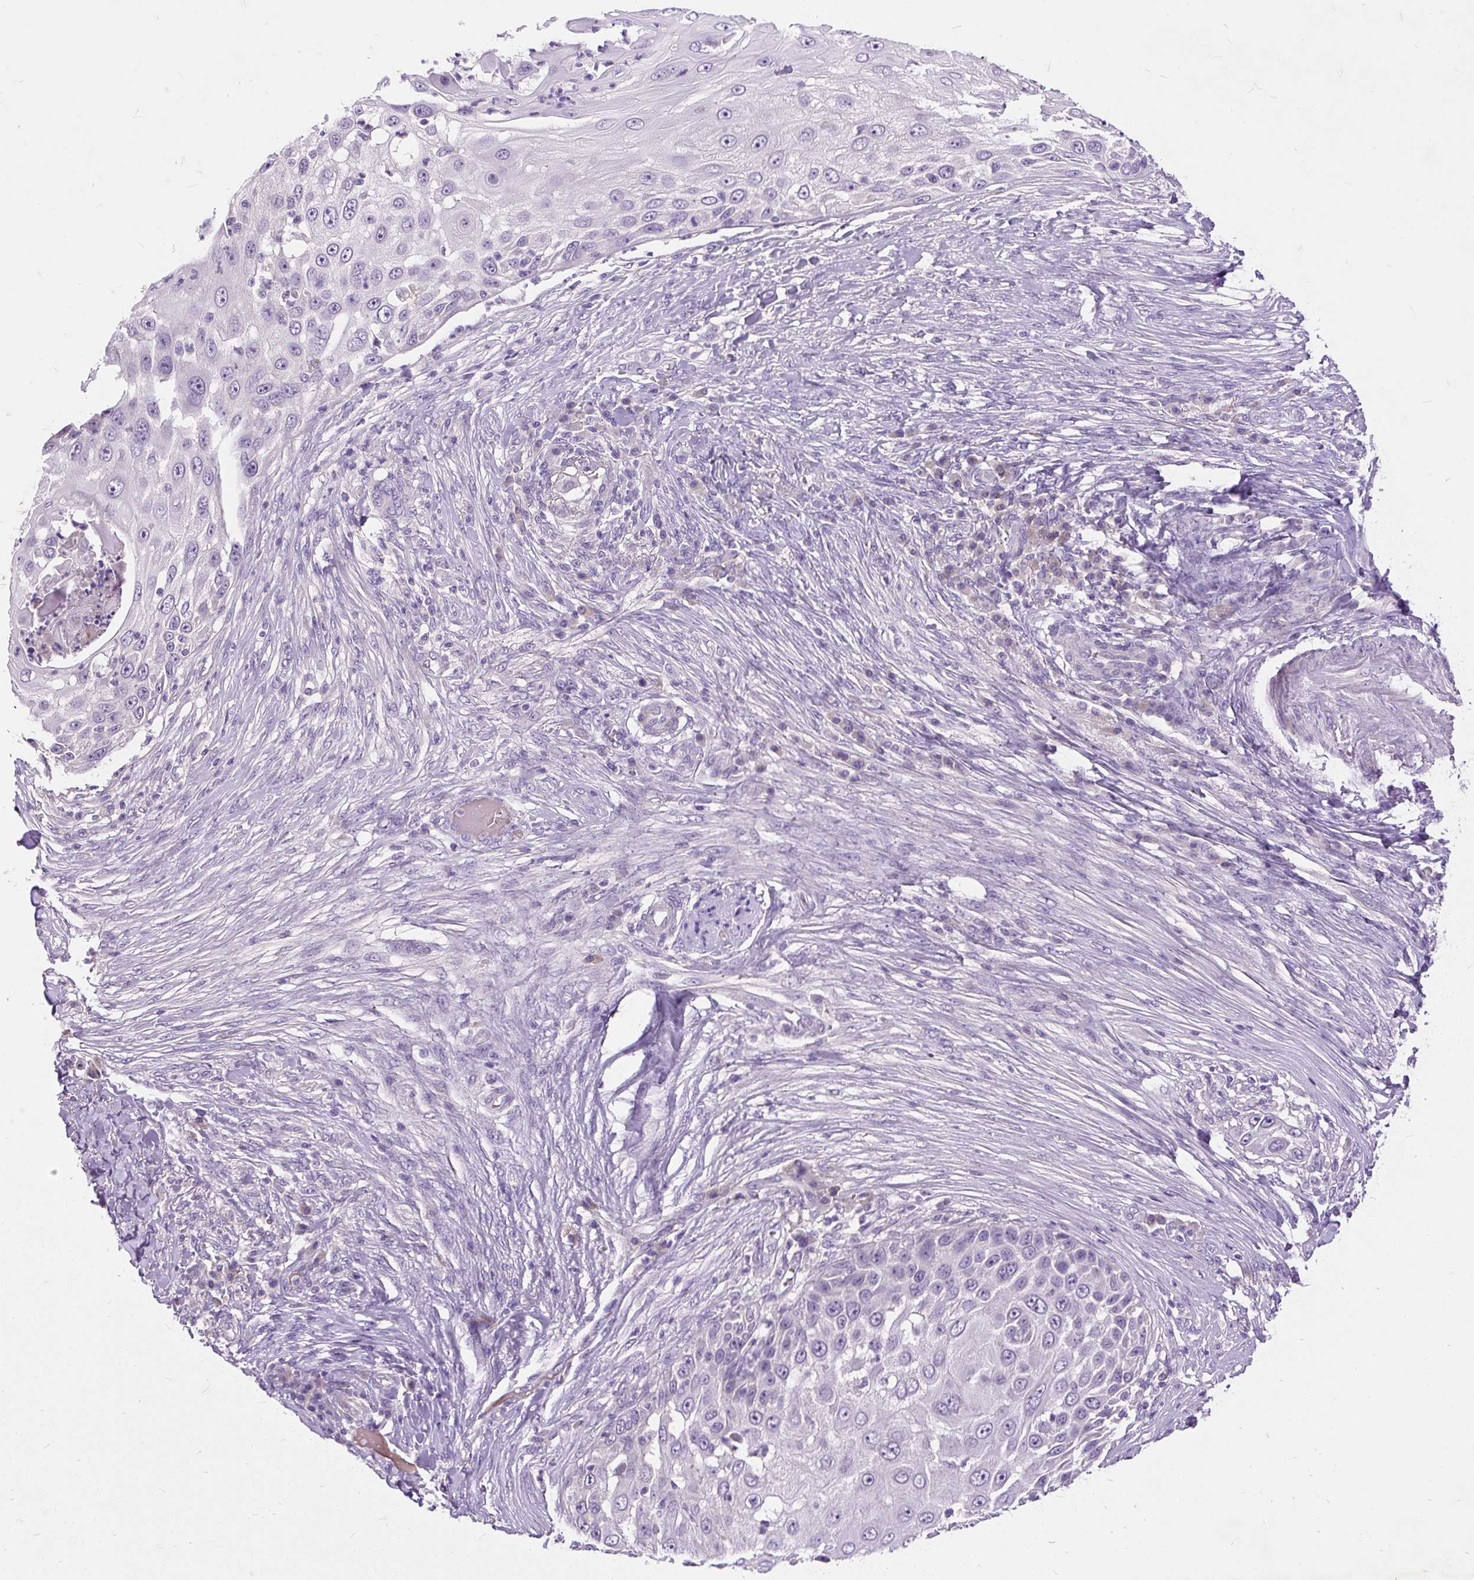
{"staining": {"intensity": "negative", "quantity": "none", "location": "none"}, "tissue": "skin cancer", "cell_type": "Tumor cells", "image_type": "cancer", "snomed": [{"axis": "morphology", "description": "Squamous cell carcinoma, NOS"}, {"axis": "topography", "description": "Skin"}], "caption": "Immunohistochemistry (IHC) histopathology image of neoplastic tissue: skin cancer (squamous cell carcinoma) stained with DAB (3,3'-diaminobenzidine) reveals no significant protein positivity in tumor cells.", "gene": "KRTAP20-3", "patient": {"sex": "female", "age": 44}}